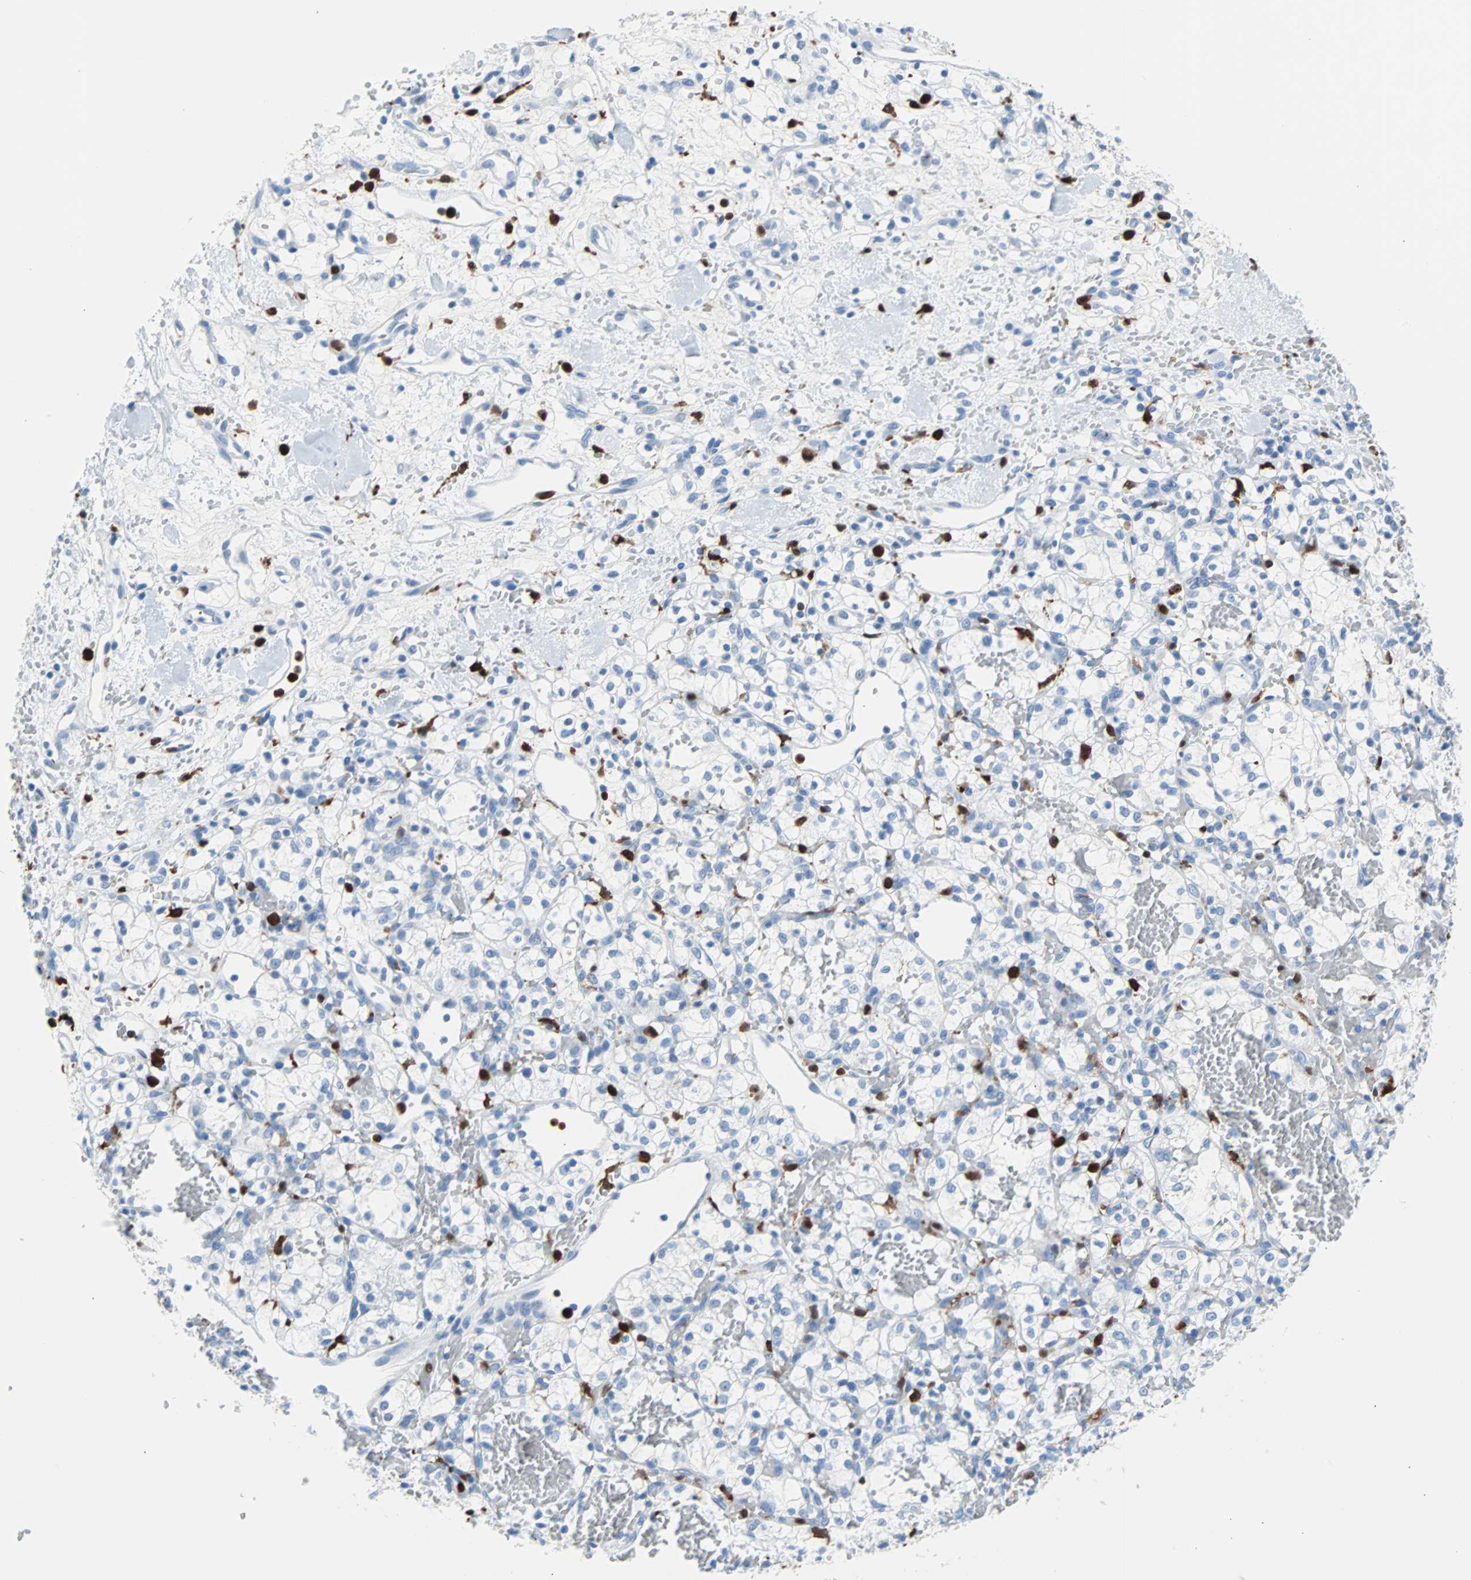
{"staining": {"intensity": "negative", "quantity": "none", "location": "none"}, "tissue": "renal cancer", "cell_type": "Tumor cells", "image_type": "cancer", "snomed": [{"axis": "morphology", "description": "Adenocarcinoma, NOS"}, {"axis": "topography", "description": "Kidney"}], "caption": "Tumor cells show no significant staining in renal adenocarcinoma. (DAB (3,3'-diaminobenzidine) IHC visualized using brightfield microscopy, high magnification).", "gene": "SYK", "patient": {"sex": "female", "age": 60}}